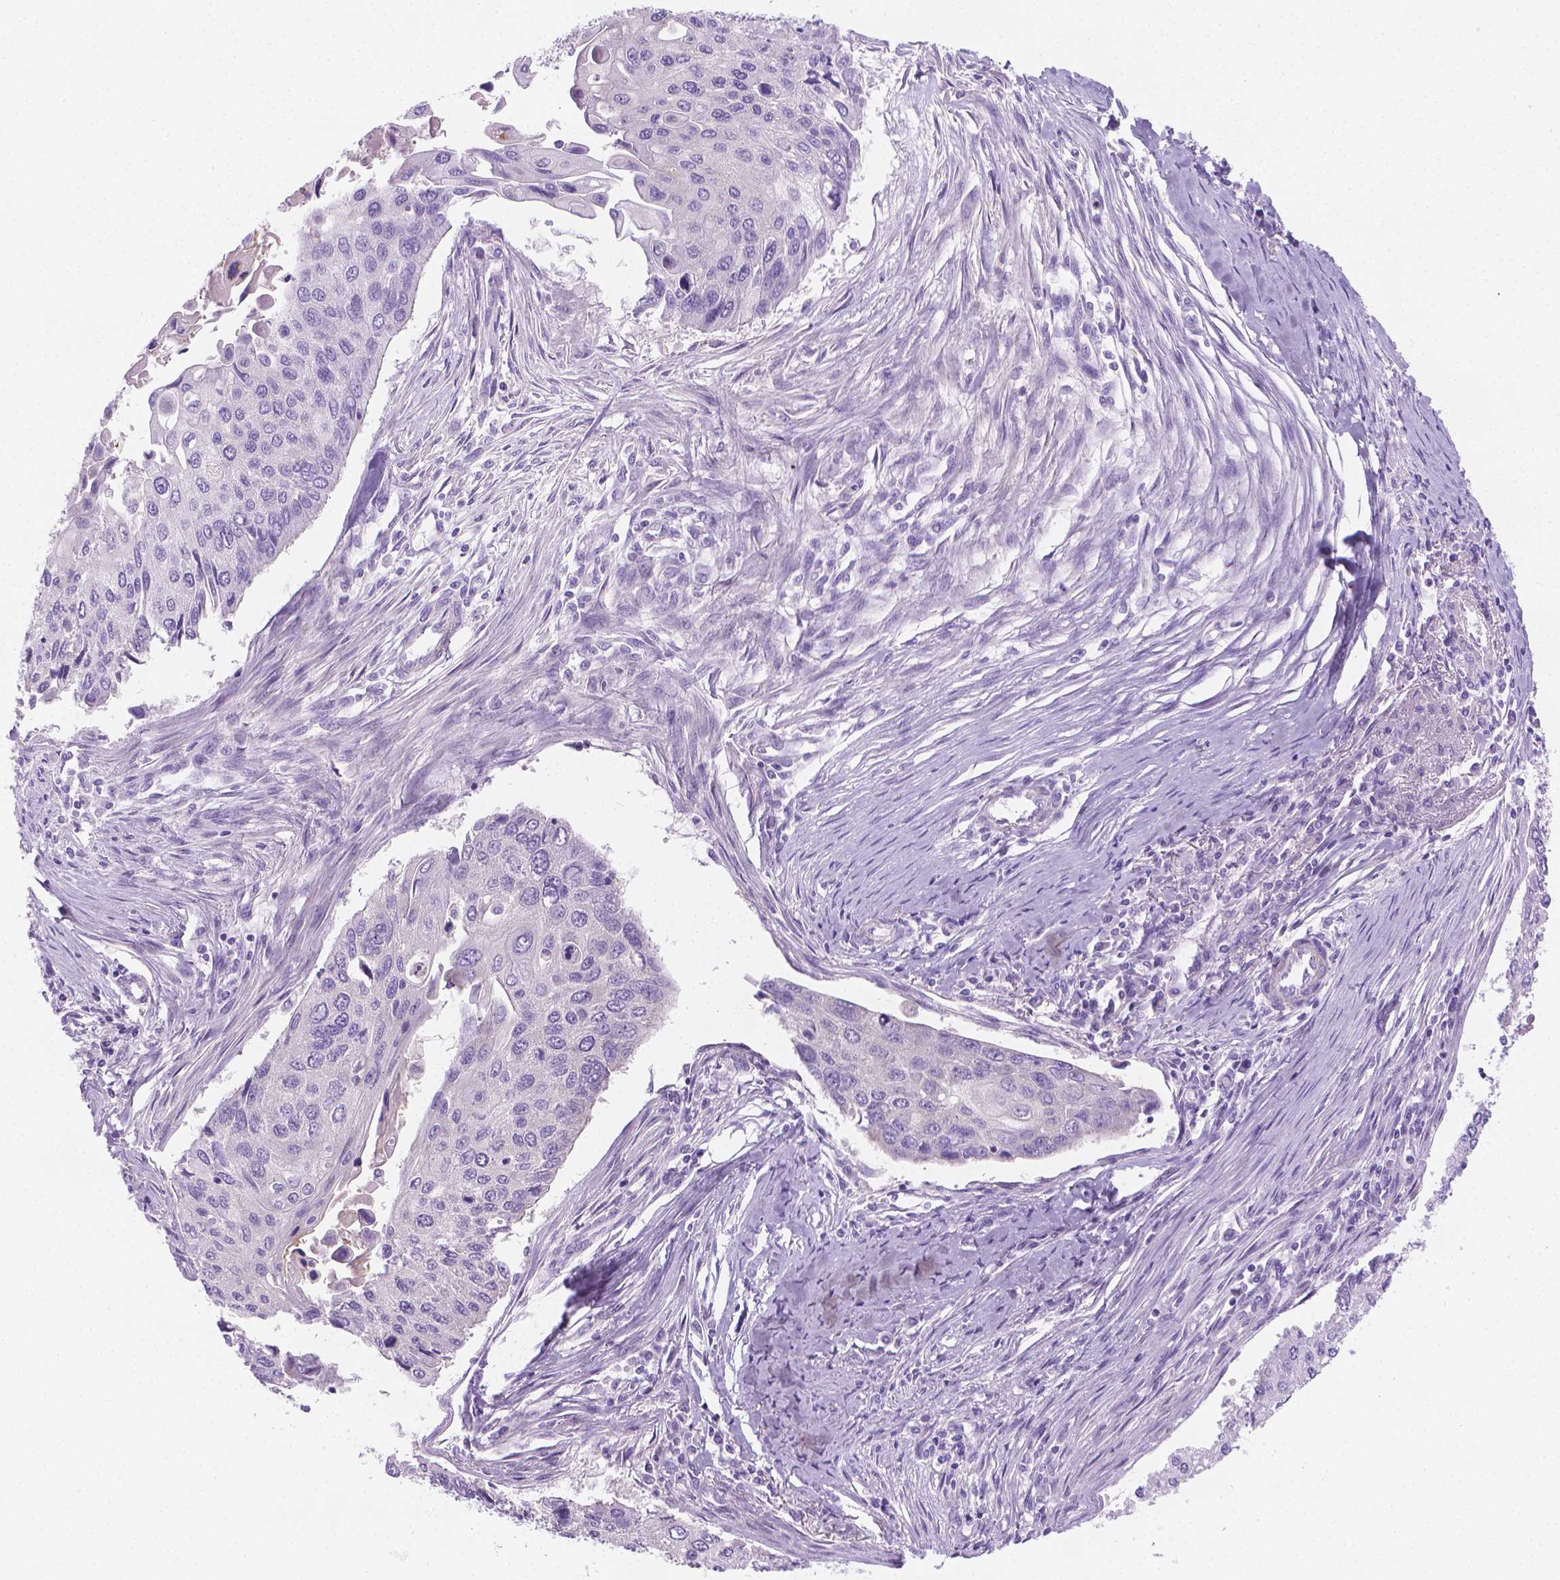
{"staining": {"intensity": "negative", "quantity": "none", "location": "none"}, "tissue": "lung cancer", "cell_type": "Tumor cells", "image_type": "cancer", "snomed": [{"axis": "morphology", "description": "Squamous cell carcinoma, NOS"}, {"axis": "morphology", "description": "Squamous cell carcinoma, metastatic, NOS"}, {"axis": "topography", "description": "Lung"}], "caption": "Lung cancer (squamous cell carcinoma) stained for a protein using IHC exhibits no staining tumor cells.", "gene": "FASN", "patient": {"sex": "male", "age": 63}}